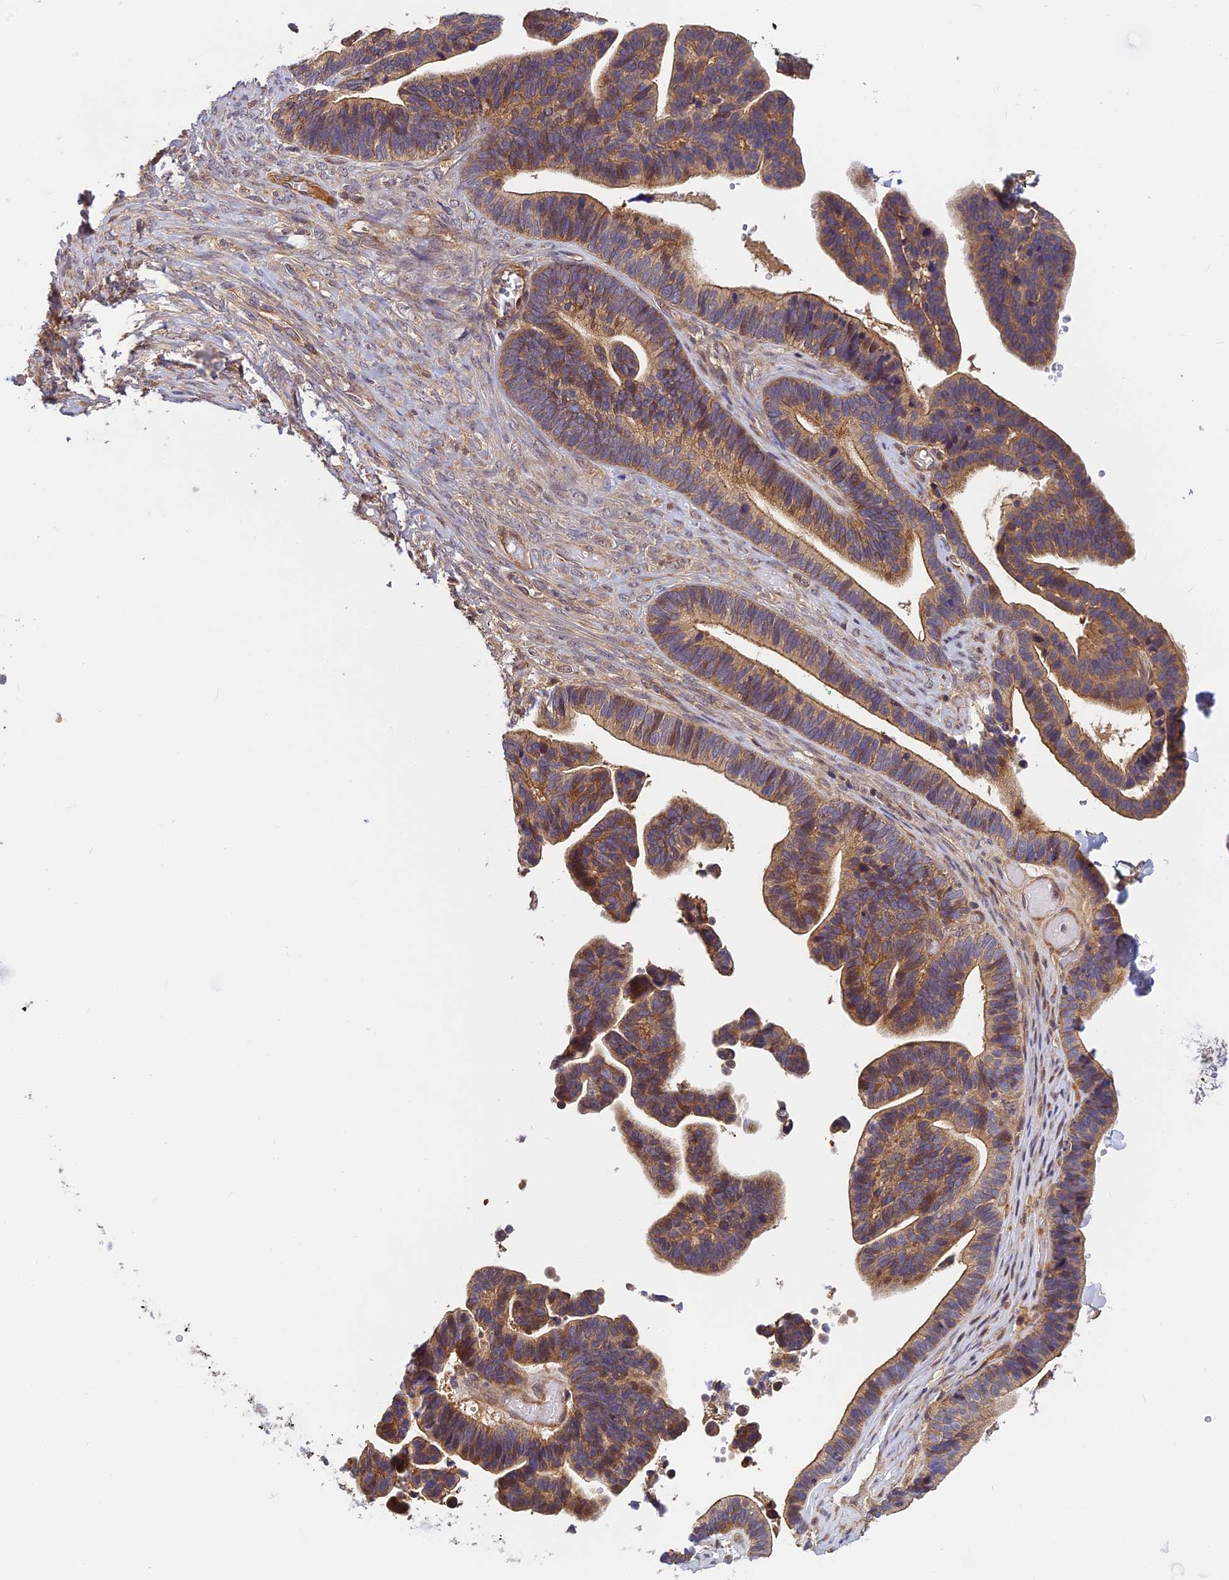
{"staining": {"intensity": "weak", "quantity": ">75%", "location": "cytoplasmic/membranous"}, "tissue": "ovarian cancer", "cell_type": "Tumor cells", "image_type": "cancer", "snomed": [{"axis": "morphology", "description": "Cystadenocarcinoma, serous, NOS"}, {"axis": "topography", "description": "Ovary"}], "caption": "The micrograph displays a brown stain indicating the presence of a protein in the cytoplasmic/membranous of tumor cells in ovarian cancer (serous cystadenocarcinoma).", "gene": "PIKFYVE", "patient": {"sex": "female", "age": 56}}